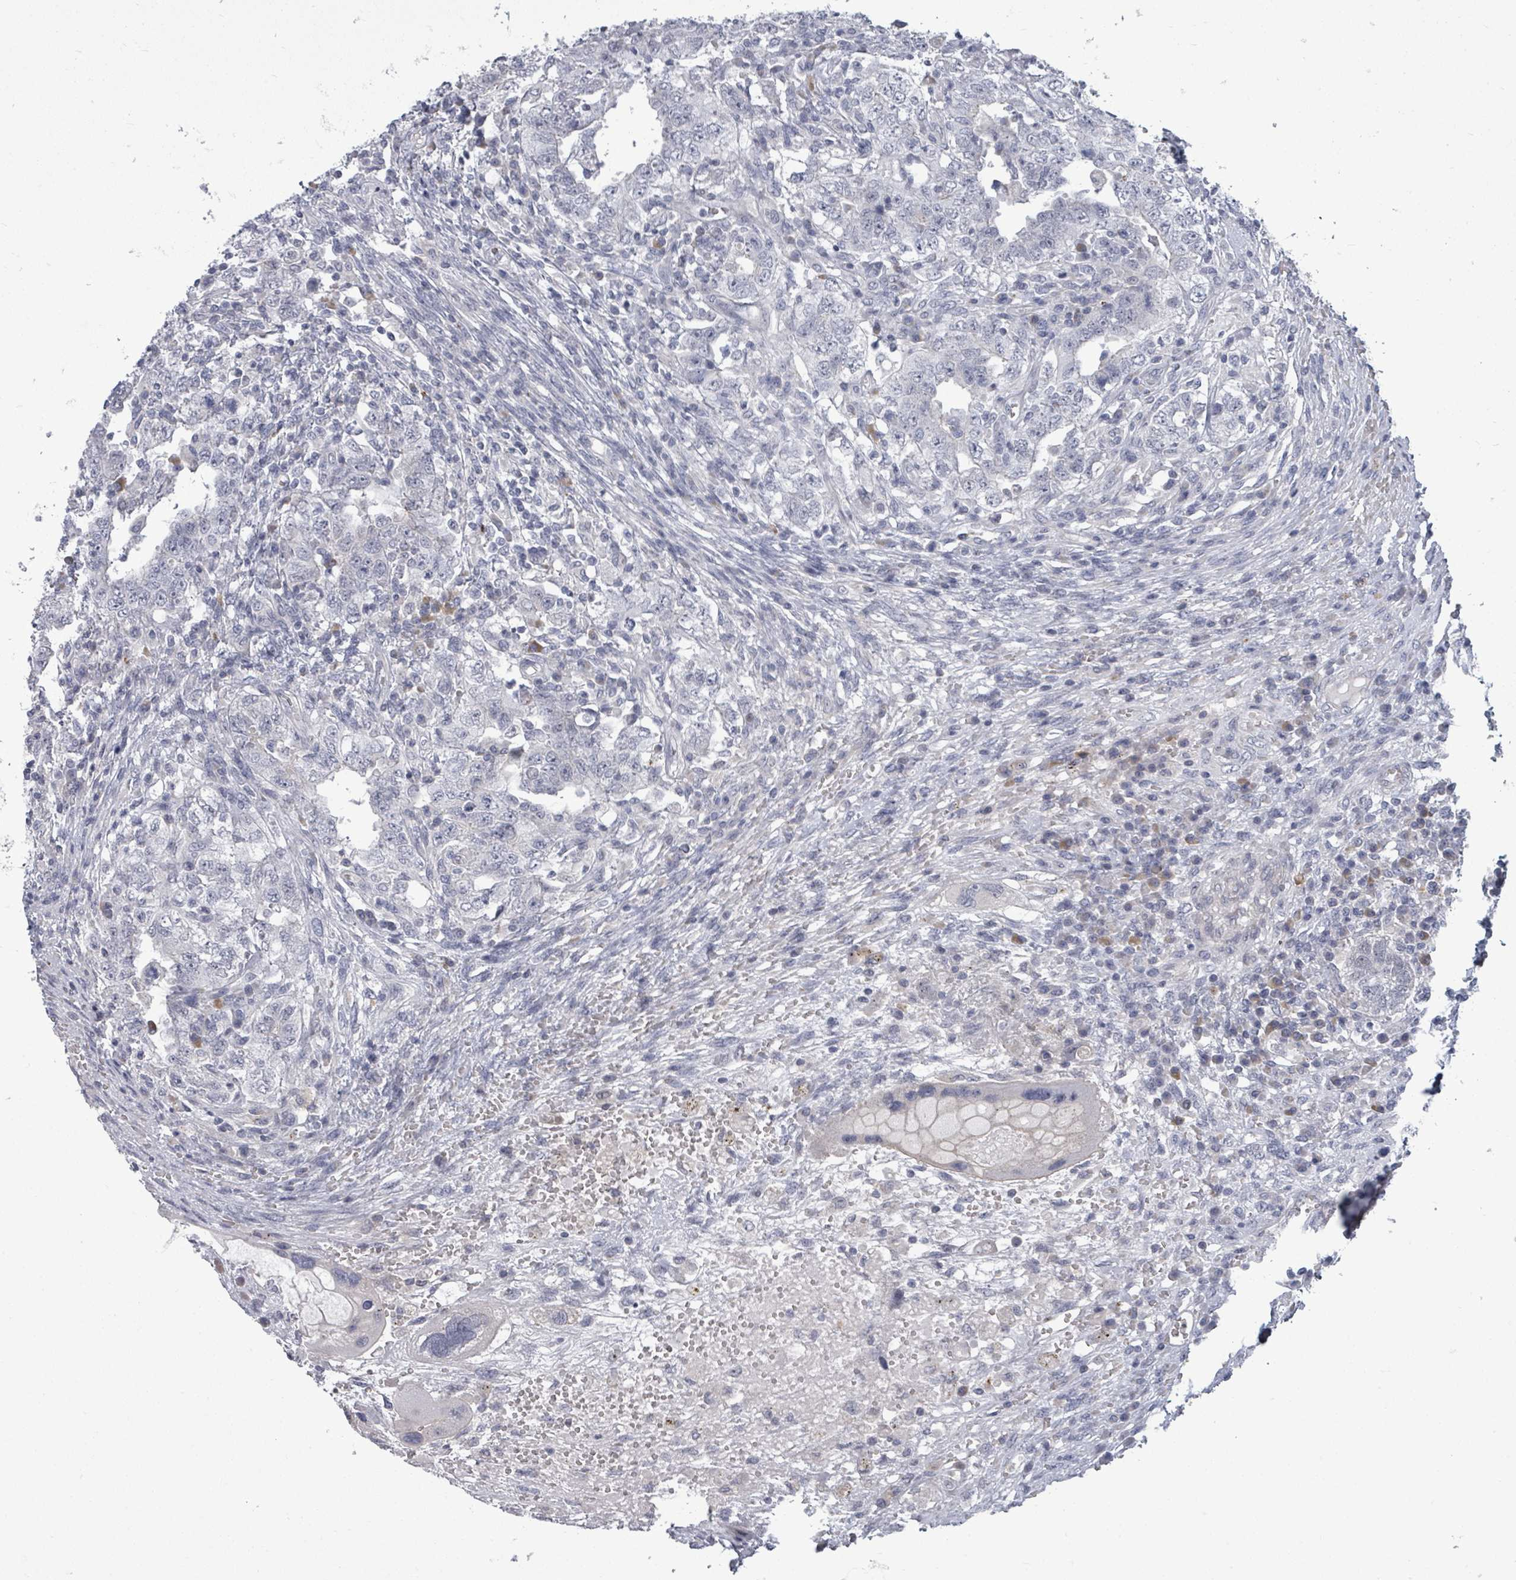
{"staining": {"intensity": "negative", "quantity": "none", "location": "none"}, "tissue": "testis cancer", "cell_type": "Tumor cells", "image_type": "cancer", "snomed": [{"axis": "morphology", "description": "Carcinoma, Embryonal, NOS"}, {"axis": "topography", "description": "Testis"}], "caption": "Tumor cells show no significant protein staining in testis cancer (embryonal carcinoma).", "gene": "ASB12", "patient": {"sex": "male", "age": 26}}